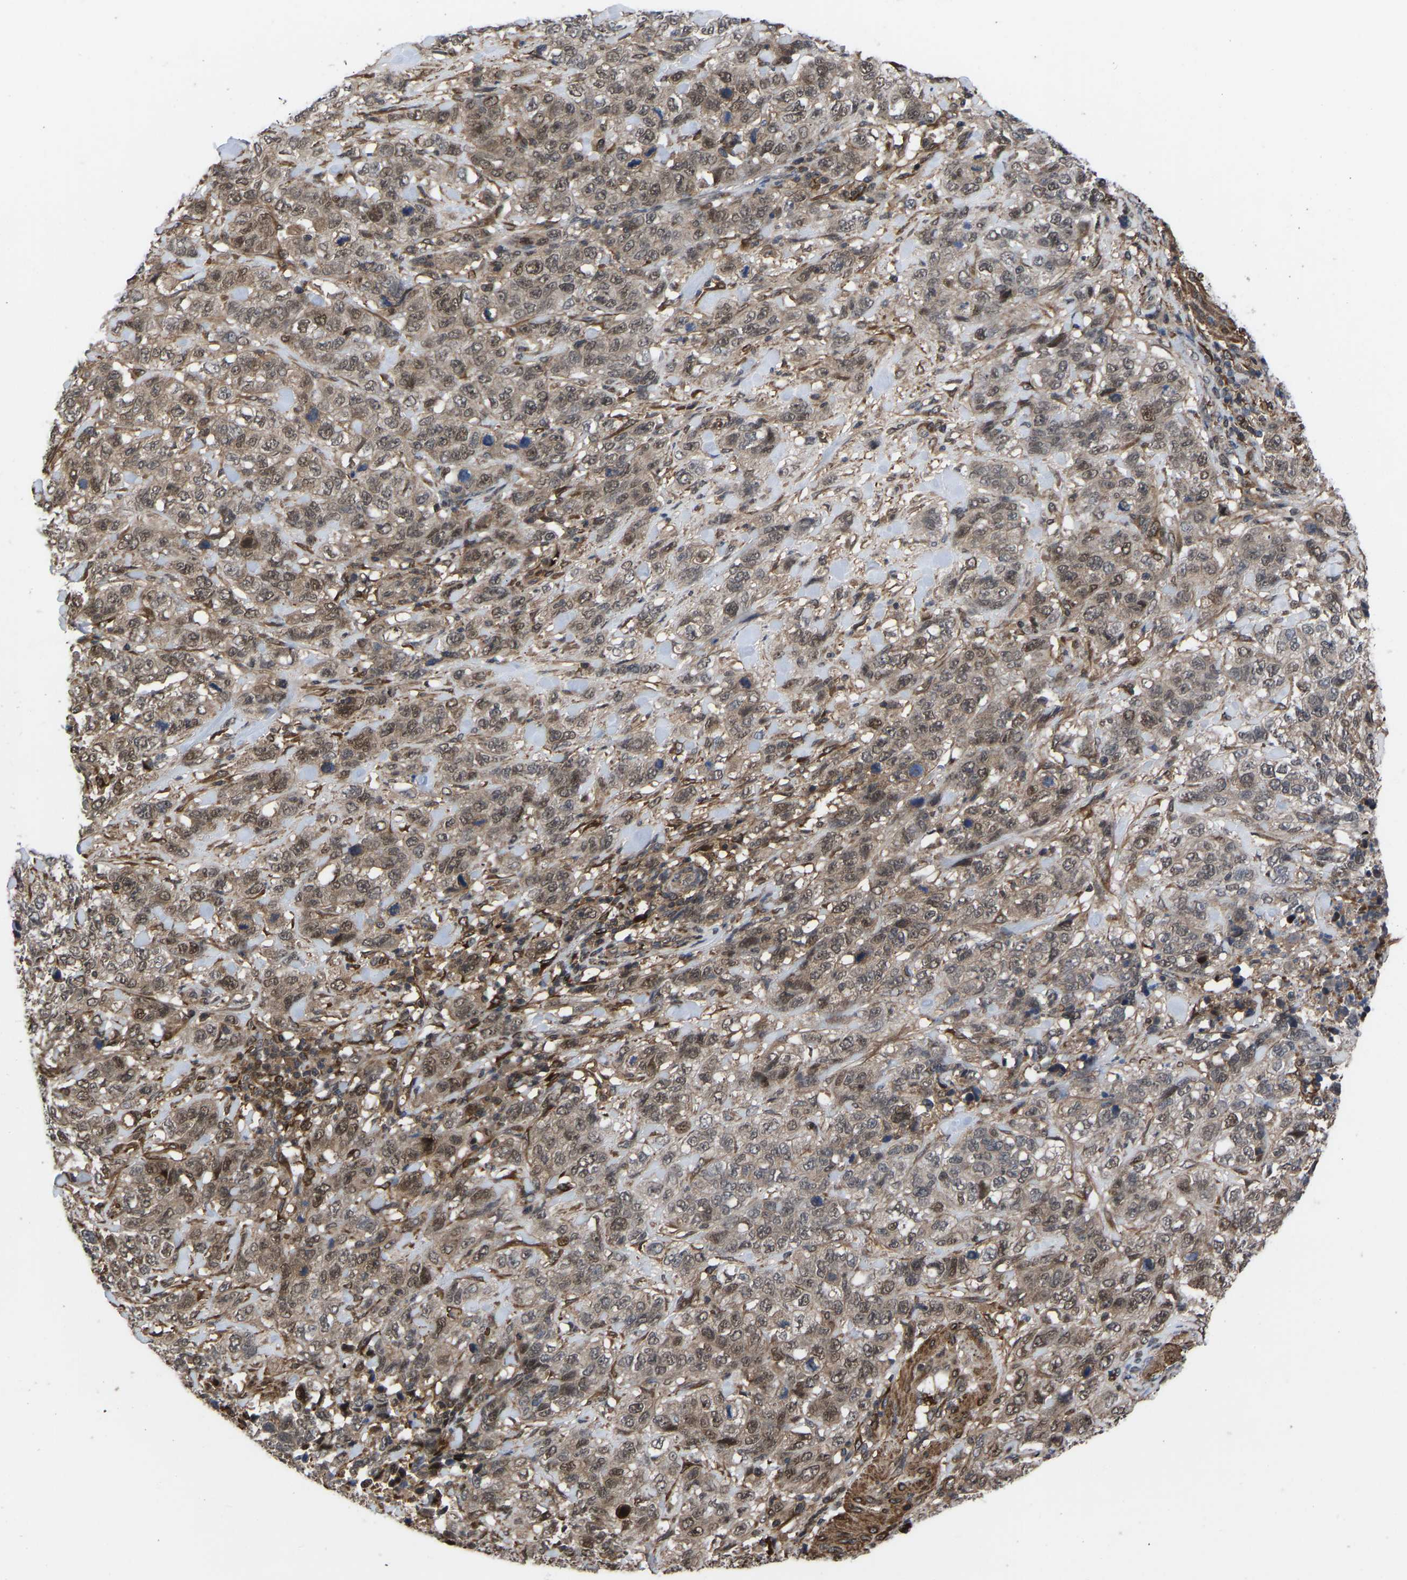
{"staining": {"intensity": "moderate", "quantity": ">75%", "location": "cytoplasmic/membranous,nuclear"}, "tissue": "stomach cancer", "cell_type": "Tumor cells", "image_type": "cancer", "snomed": [{"axis": "morphology", "description": "Adenocarcinoma, NOS"}, {"axis": "topography", "description": "Stomach"}], "caption": "DAB (3,3'-diaminobenzidine) immunohistochemical staining of stomach adenocarcinoma demonstrates moderate cytoplasmic/membranous and nuclear protein expression in approximately >75% of tumor cells.", "gene": "CYP7B1", "patient": {"sex": "male", "age": 48}}